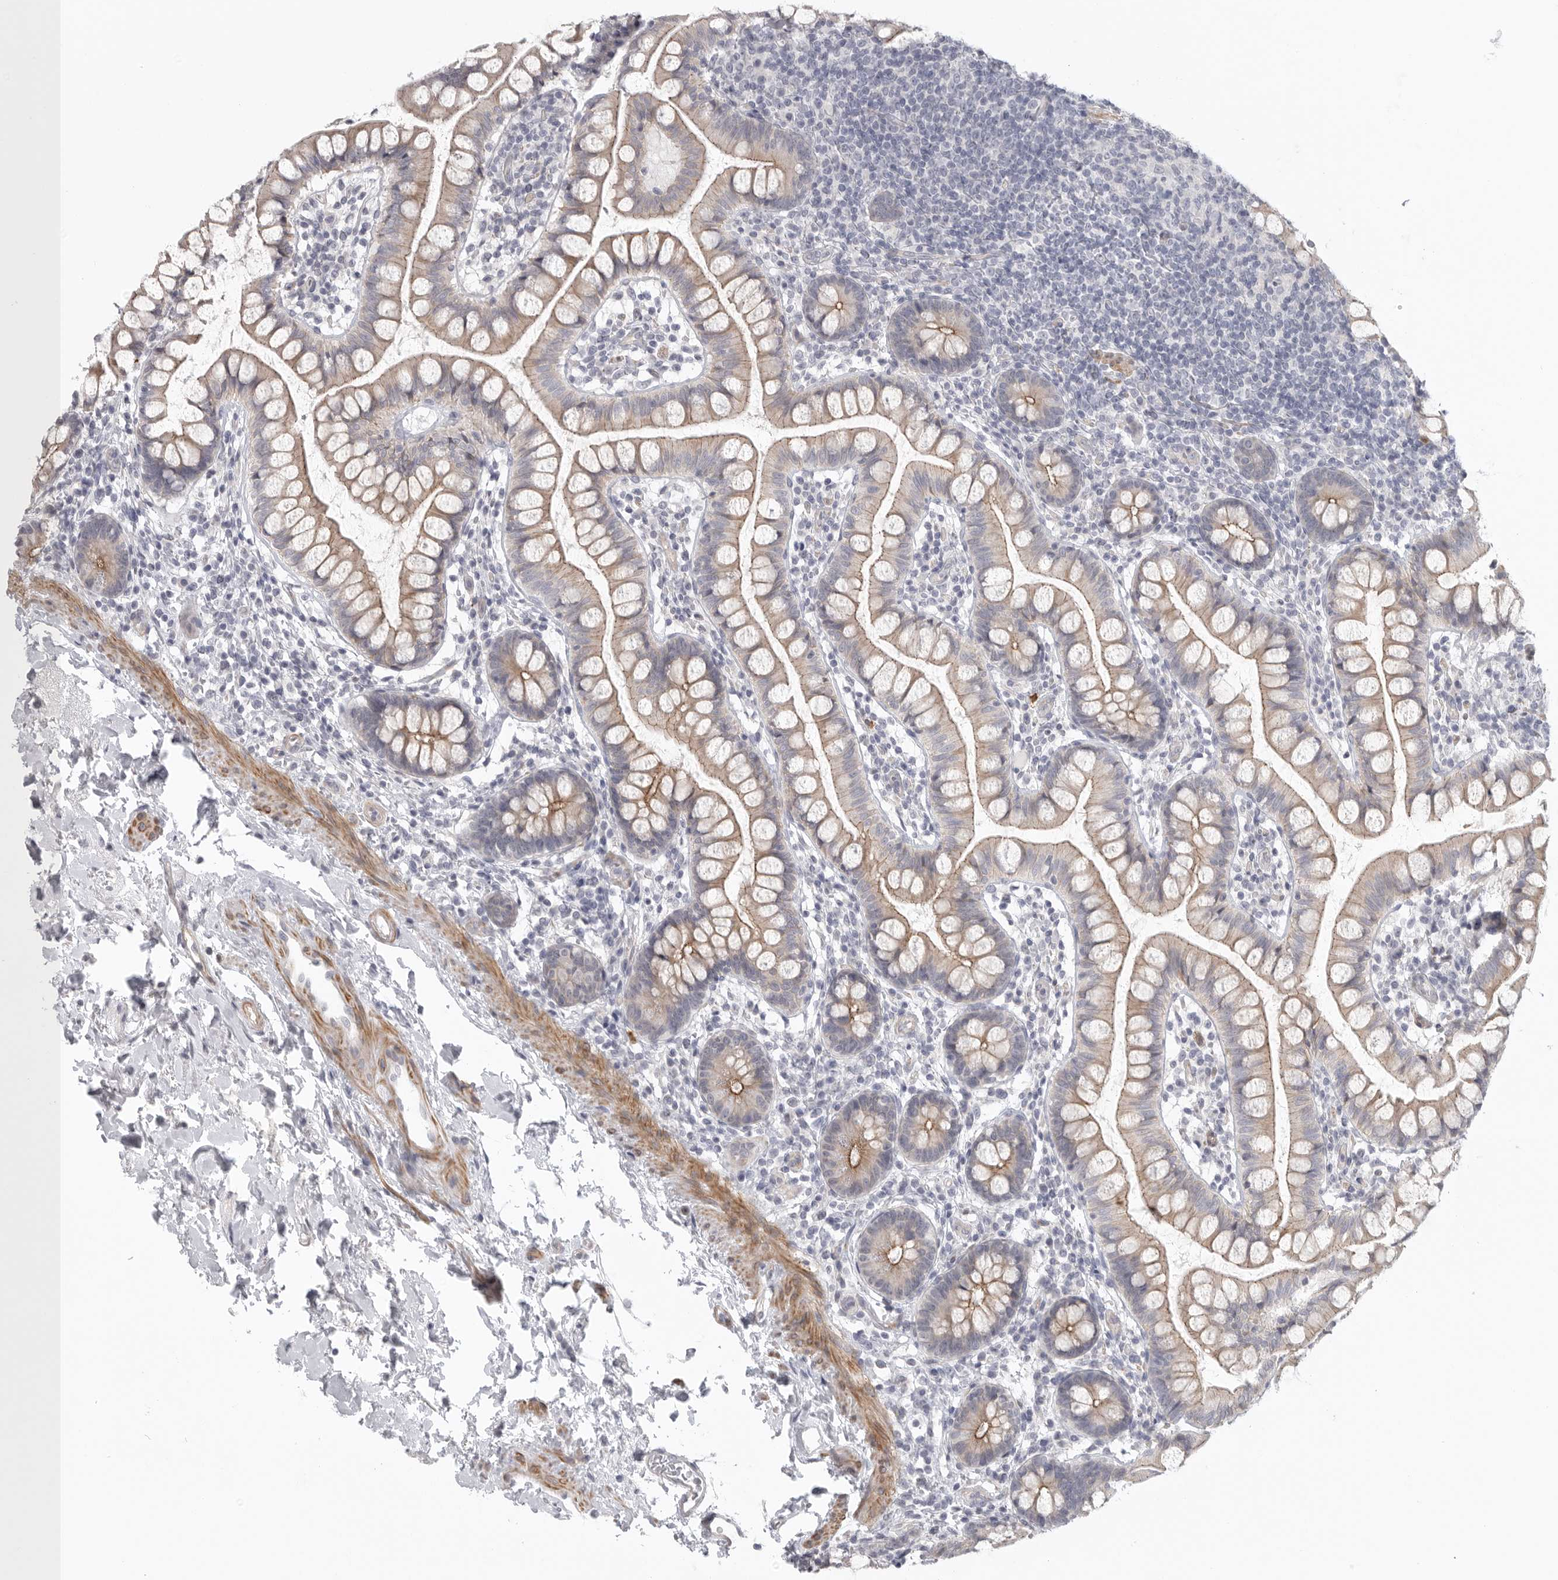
{"staining": {"intensity": "weak", "quantity": "25%-75%", "location": "cytoplasmic/membranous"}, "tissue": "small intestine", "cell_type": "Glandular cells", "image_type": "normal", "snomed": [{"axis": "morphology", "description": "Normal tissue, NOS"}, {"axis": "topography", "description": "Small intestine"}], "caption": "A brown stain shows weak cytoplasmic/membranous positivity of a protein in glandular cells of unremarkable small intestine. (brown staining indicates protein expression, while blue staining denotes nuclei).", "gene": "STAB2", "patient": {"sex": "female", "age": 84}}